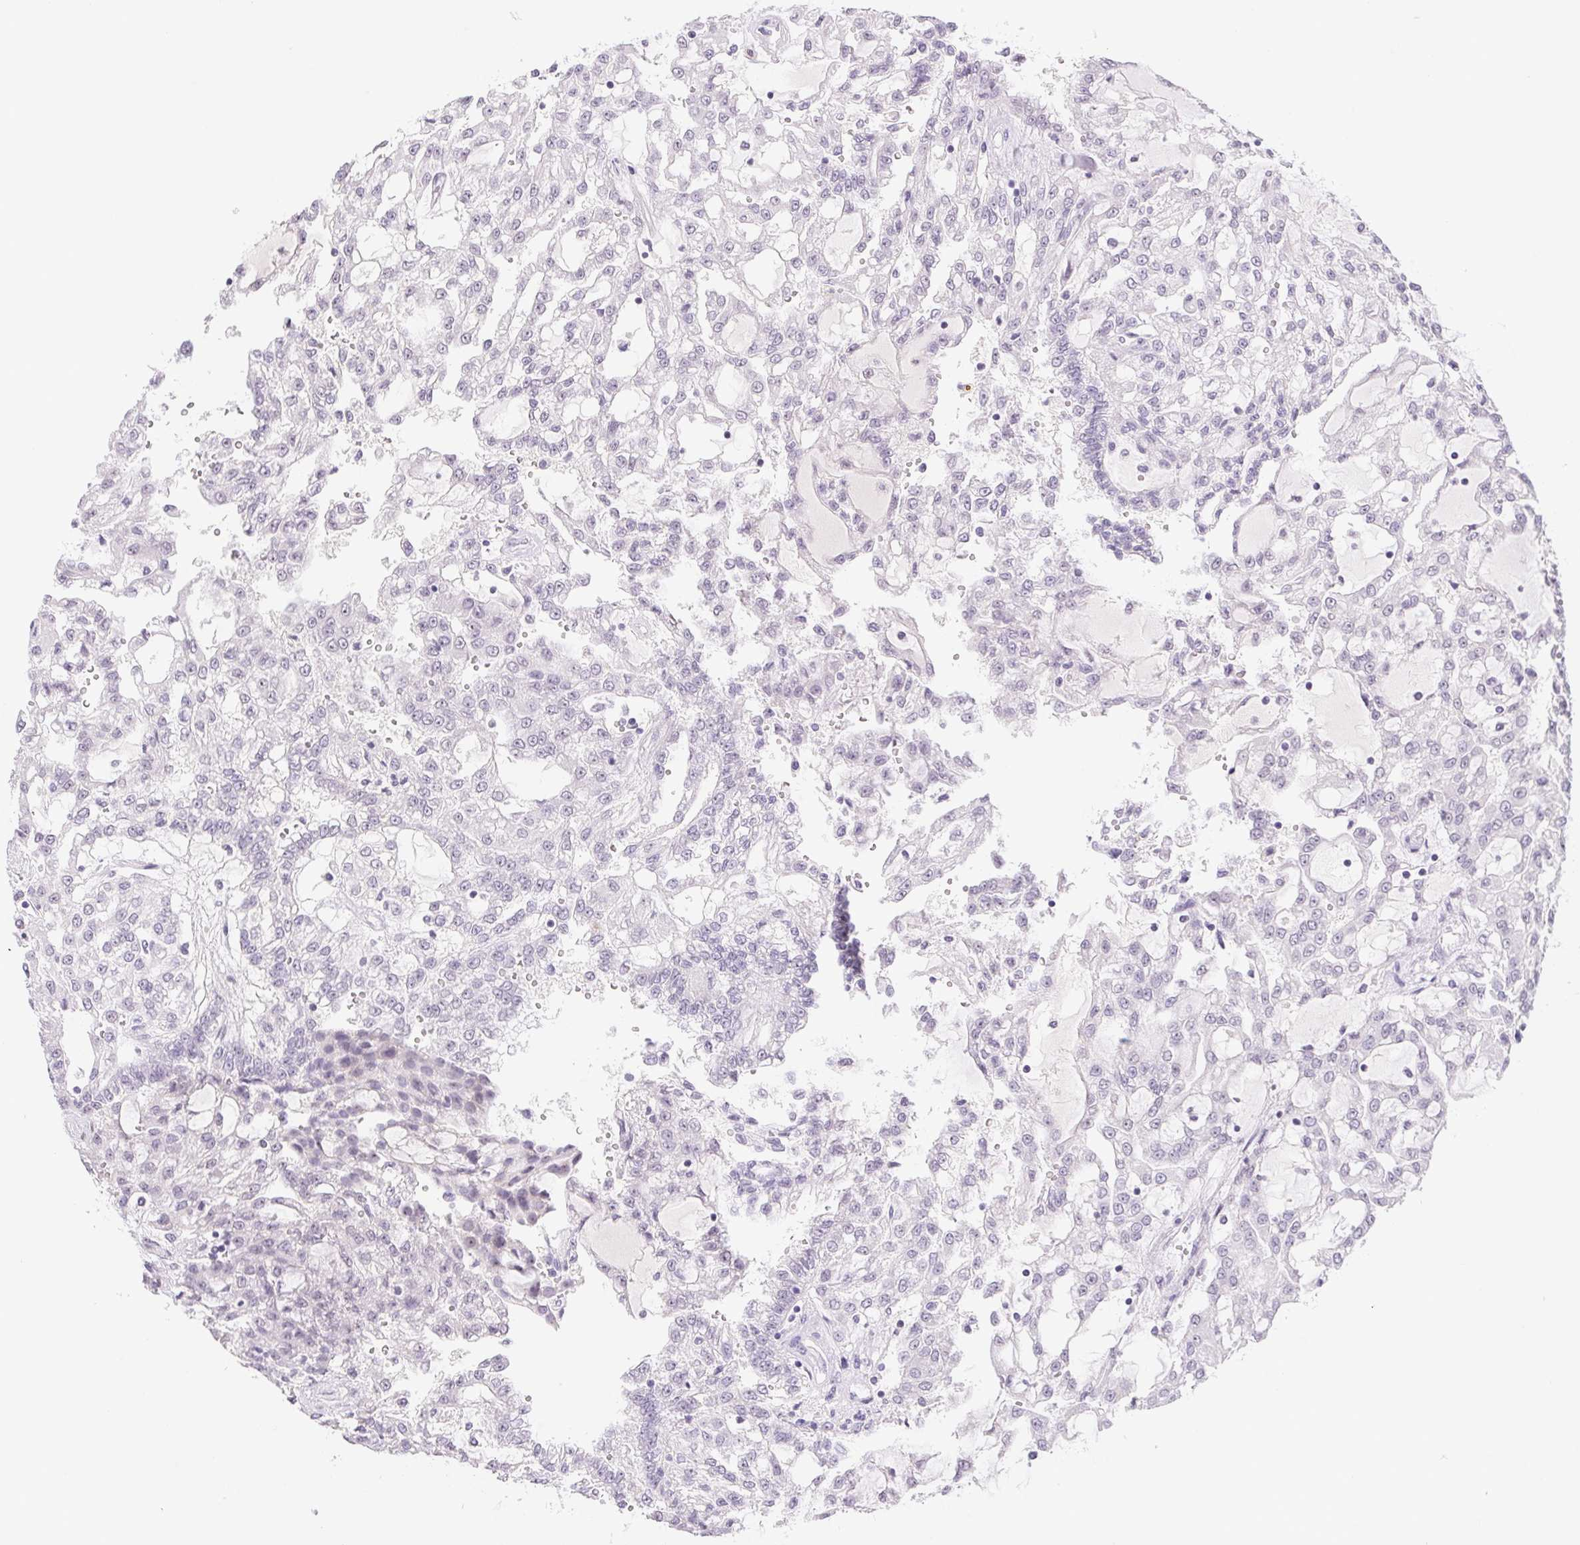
{"staining": {"intensity": "negative", "quantity": "none", "location": "none"}, "tissue": "renal cancer", "cell_type": "Tumor cells", "image_type": "cancer", "snomed": [{"axis": "morphology", "description": "Adenocarcinoma, NOS"}, {"axis": "topography", "description": "Kidney"}], "caption": "An immunohistochemistry image of adenocarcinoma (renal) is shown. There is no staining in tumor cells of adenocarcinoma (renal).", "gene": "ST8SIA3", "patient": {"sex": "male", "age": 63}}